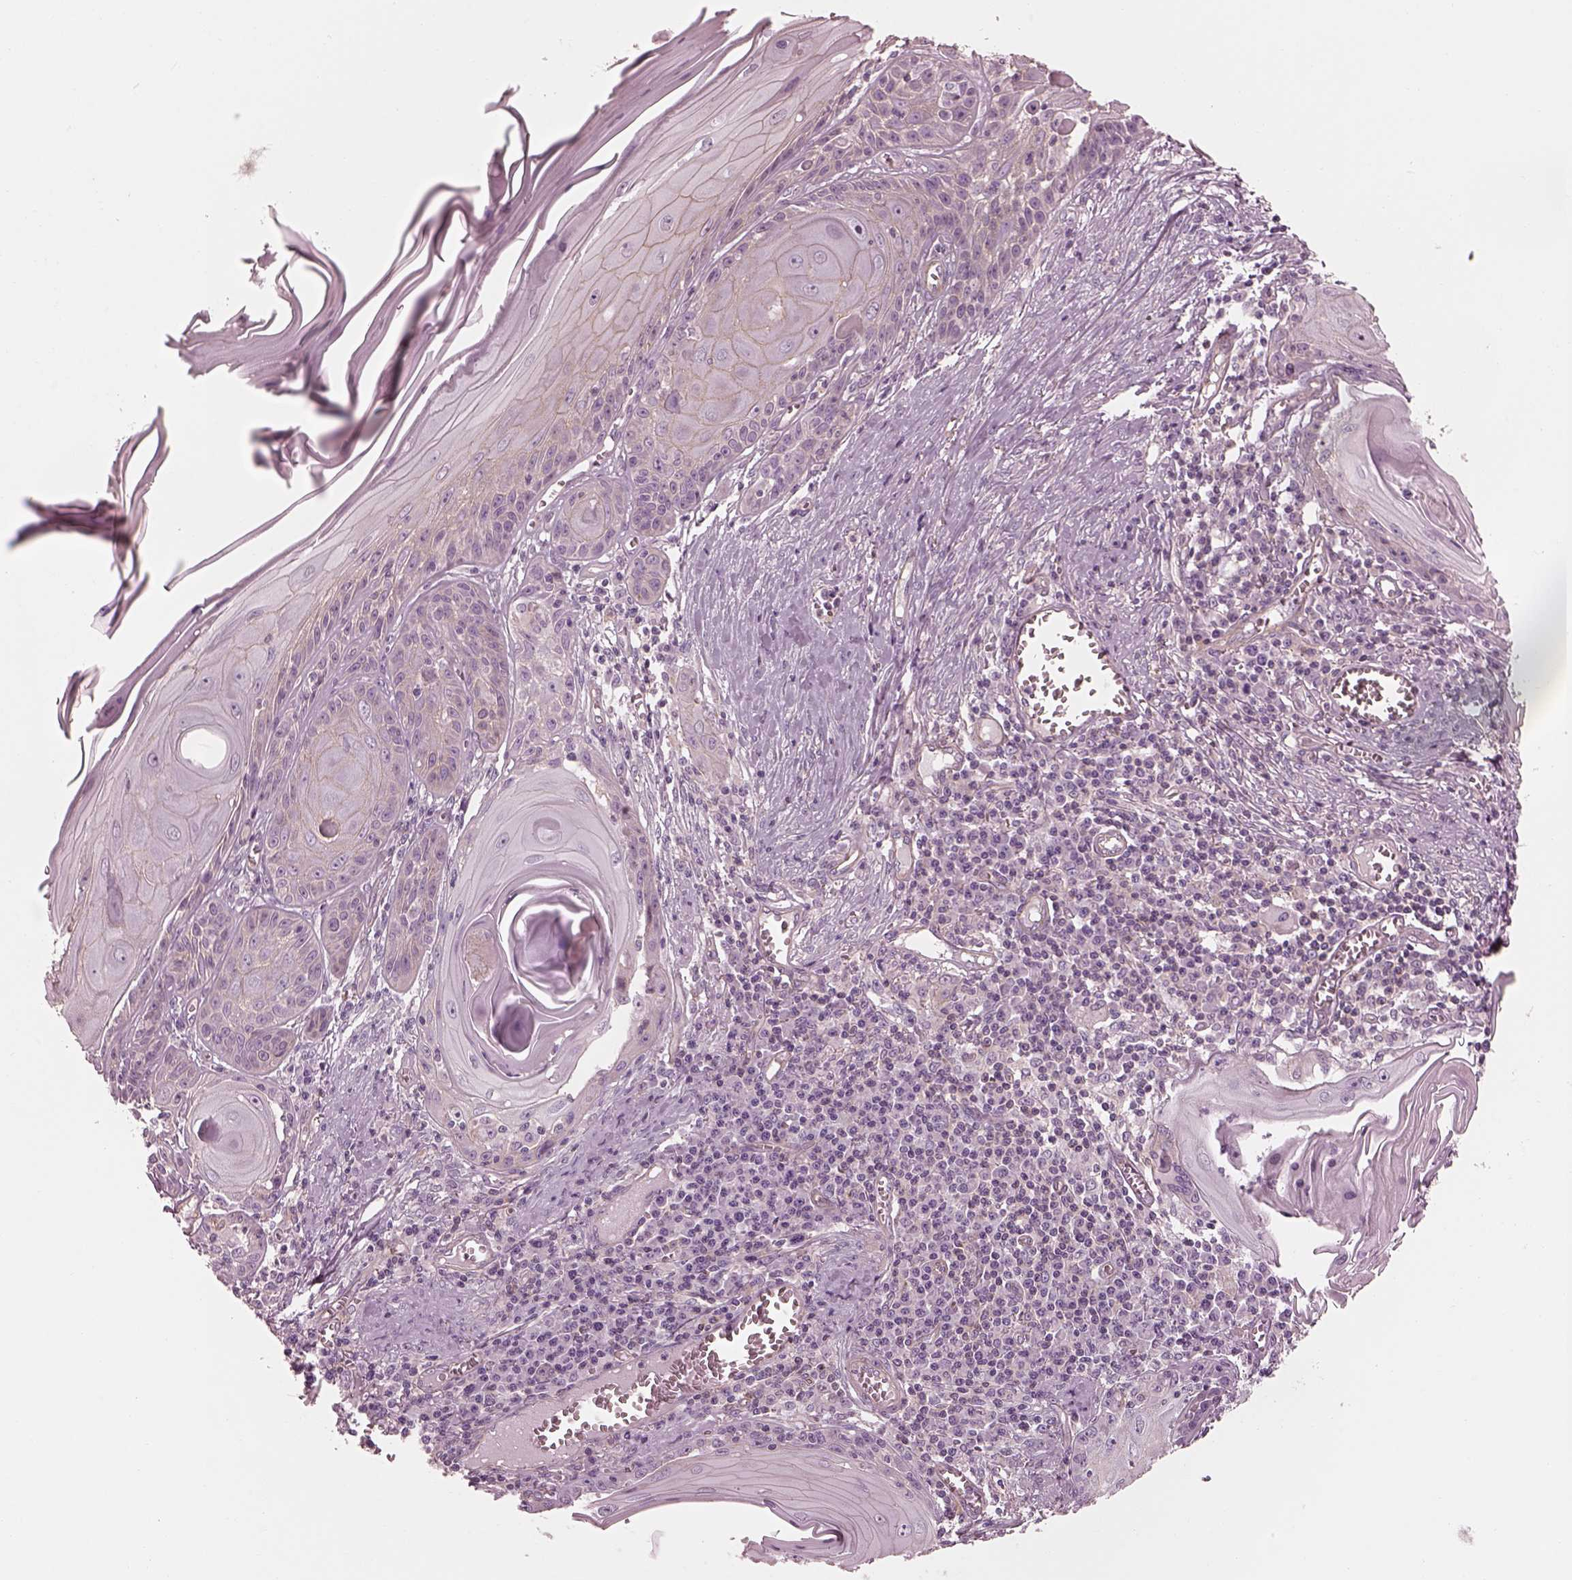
{"staining": {"intensity": "weak", "quantity": "<25%", "location": "cytoplasmic/membranous"}, "tissue": "skin cancer", "cell_type": "Tumor cells", "image_type": "cancer", "snomed": [{"axis": "morphology", "description": "Squamous cell carcinoma, NOS"}, {"axis": "topography", "description": "Skin"}, {"axis": "topography", "description": "Vulva"}], "caption": "There is no significant staining in tumor cells of skin cancer (squamous cell carcinoma).", "gene": "ELAPOR1", "patient": {"sex": "female", "age": 85}}